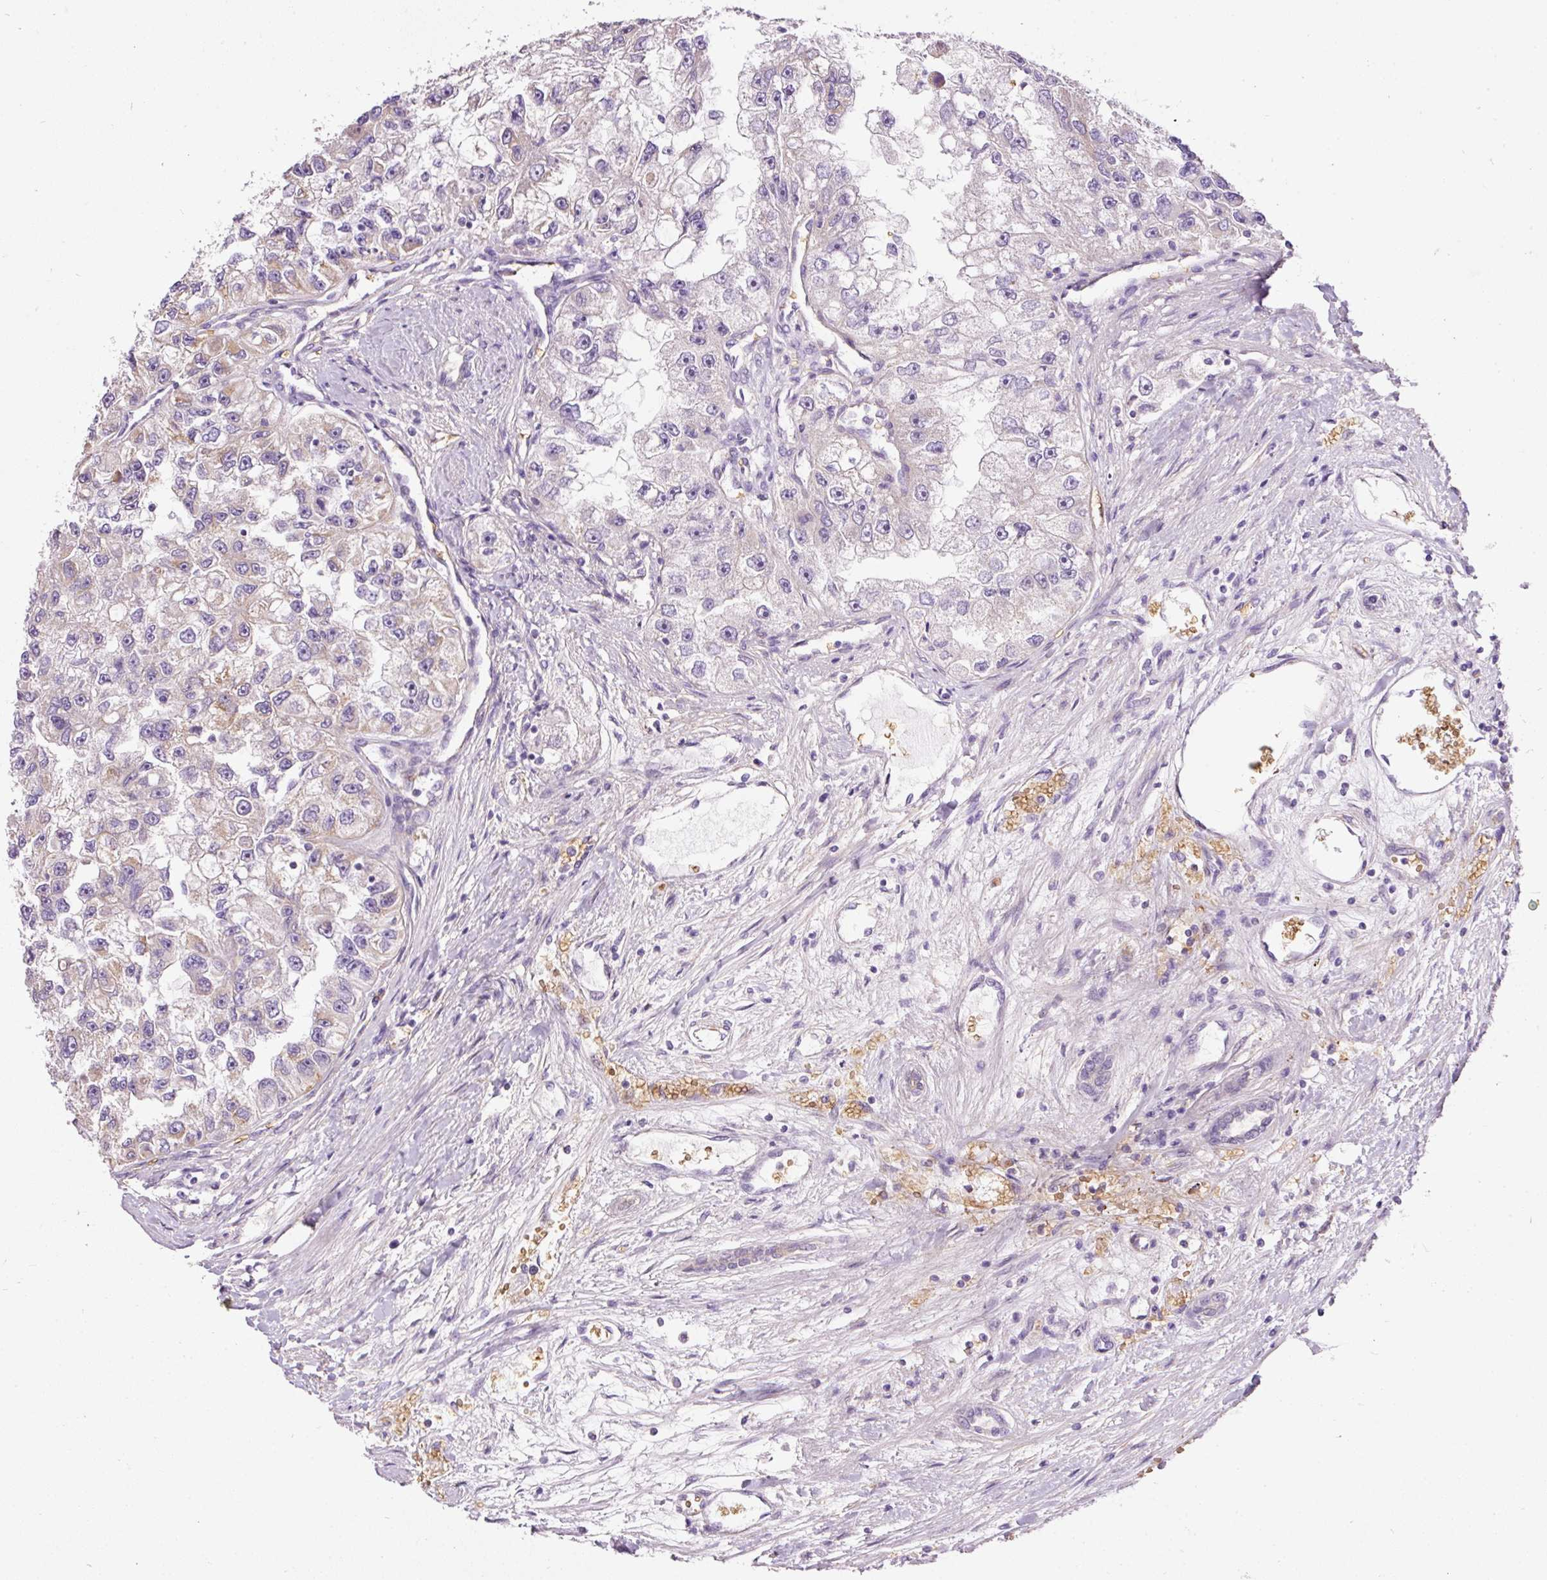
{"staining": {"intensity": "moderate", "quantity": "<25%", "location": "cytoplasmic/membranous"}, "tissue": "renal cancer", "cell_type": "Tumor cells", "image_type": "cancer", "snomed": [{"axis": "morphology", "description": "Adenocarcinoma, NOS"}, {"axis": "topography", "description": "Kidney"}], "caption": "Immunohistochemistry (IHC) image of neoplastic tissue: human renal cancer (adenocarcinoma) stained using IHC displays low levels of moderate protein expression localized specifically in the cytoplasmic/membranous of tumor cells, appearing as a cytoplasmic/membranous brown color.", "gene": "PRRC2A", "patient": {"sex": "male", "age": 63}}